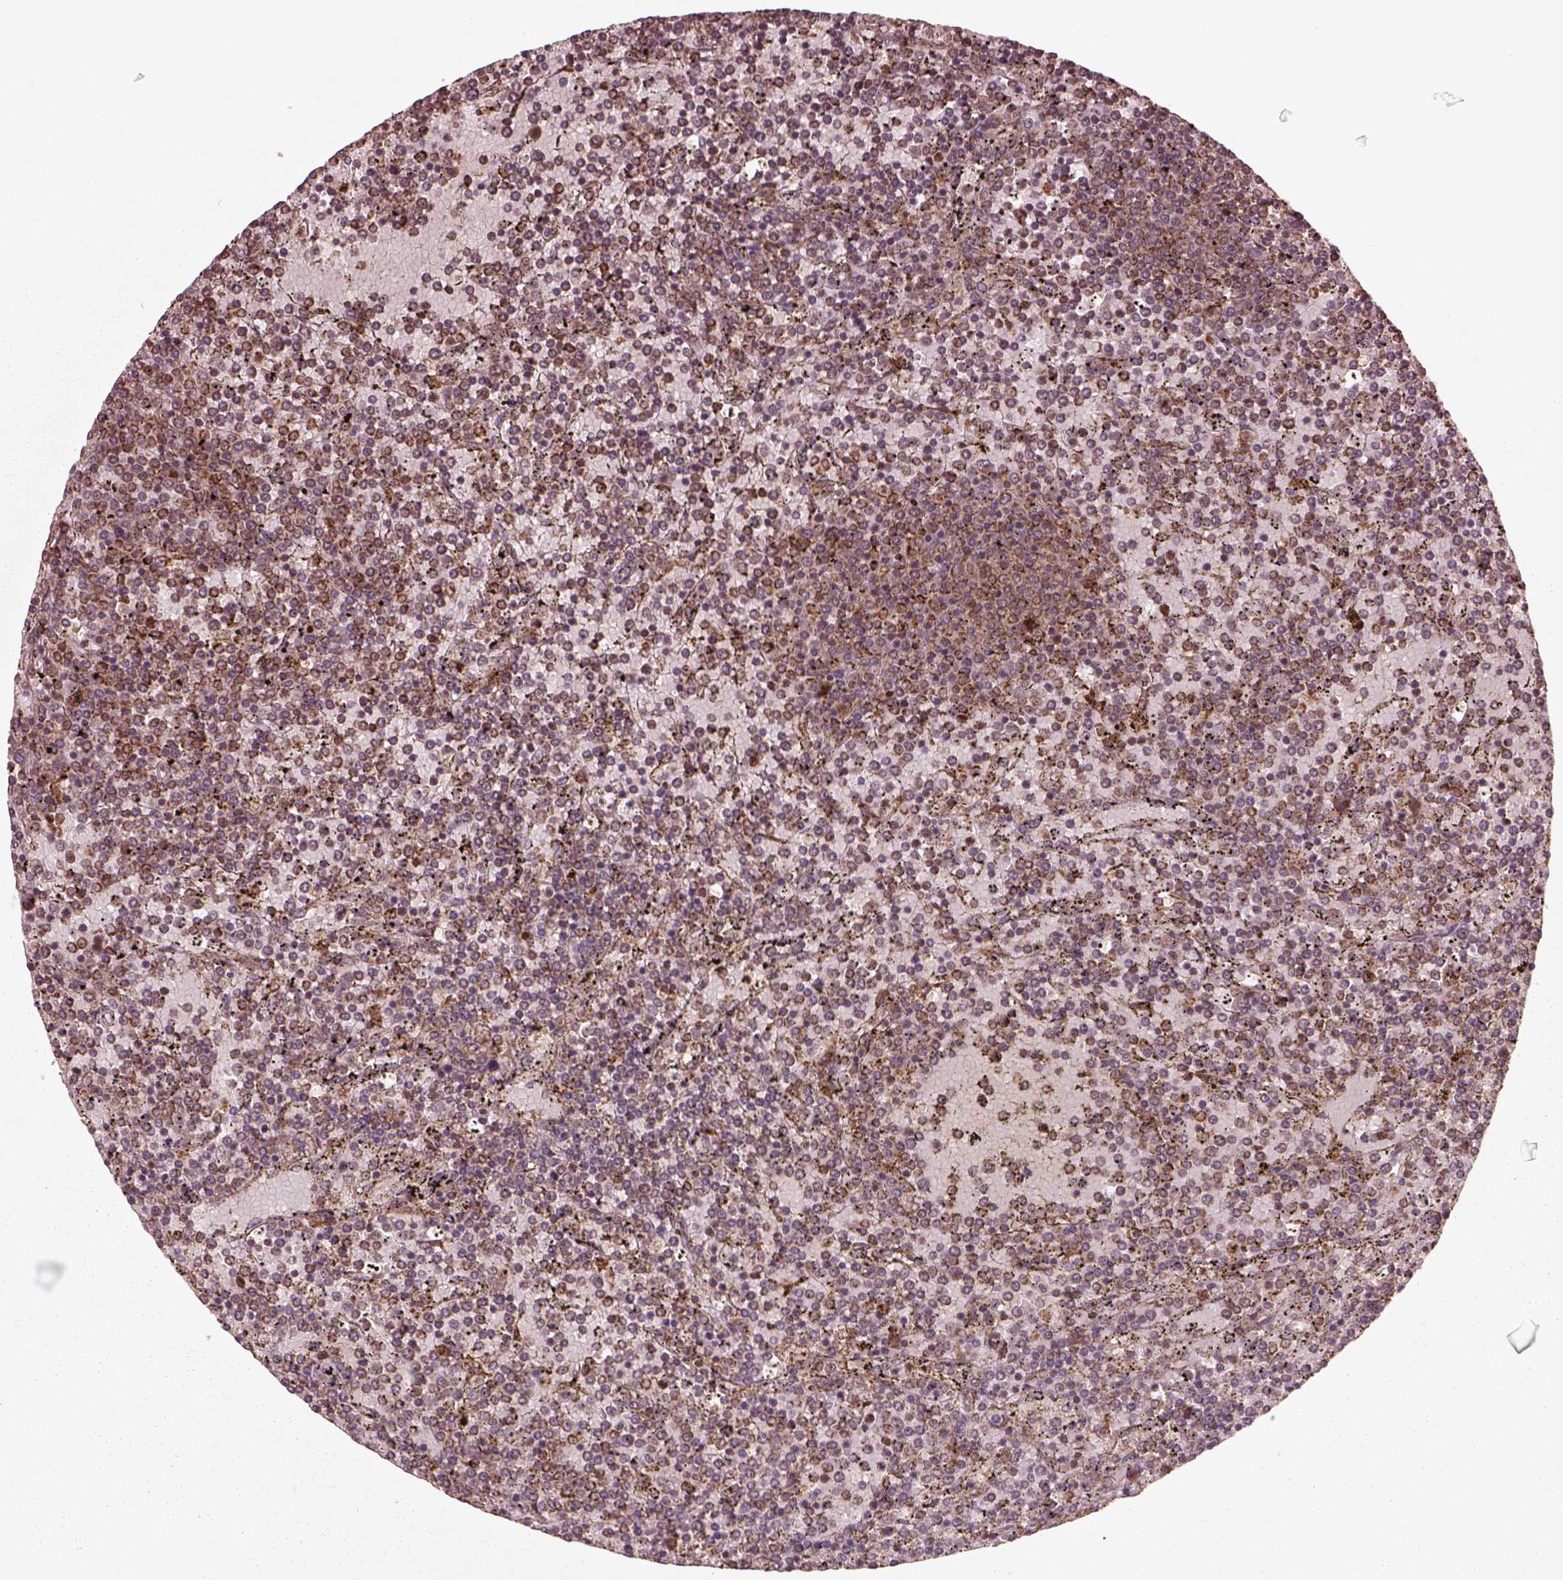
{"staining": {"intensity": "moderate", "quantity": "25%-75%", "location": "cytoplasmic/membranous"}, "tissue": "lymphoma", "cell_type": "Tumor cells", "image_type": "cancer", "snomed": [{"axis": "morphology", "description": "Malignant lymphoma, non-Hodgkin's type, Low grade"}, {"axis": "topography", "description": "Spleen"}], "caption": "DAB (3,3'-diaminobenzidine) immunohistochemical staining of lymphoma displays moderate cytoplasmic/membranous protein positivity in about 25%-75% of tumor cells.", "gene": "SEL1L3", "patient": {"sex": "female", "age": 77}}